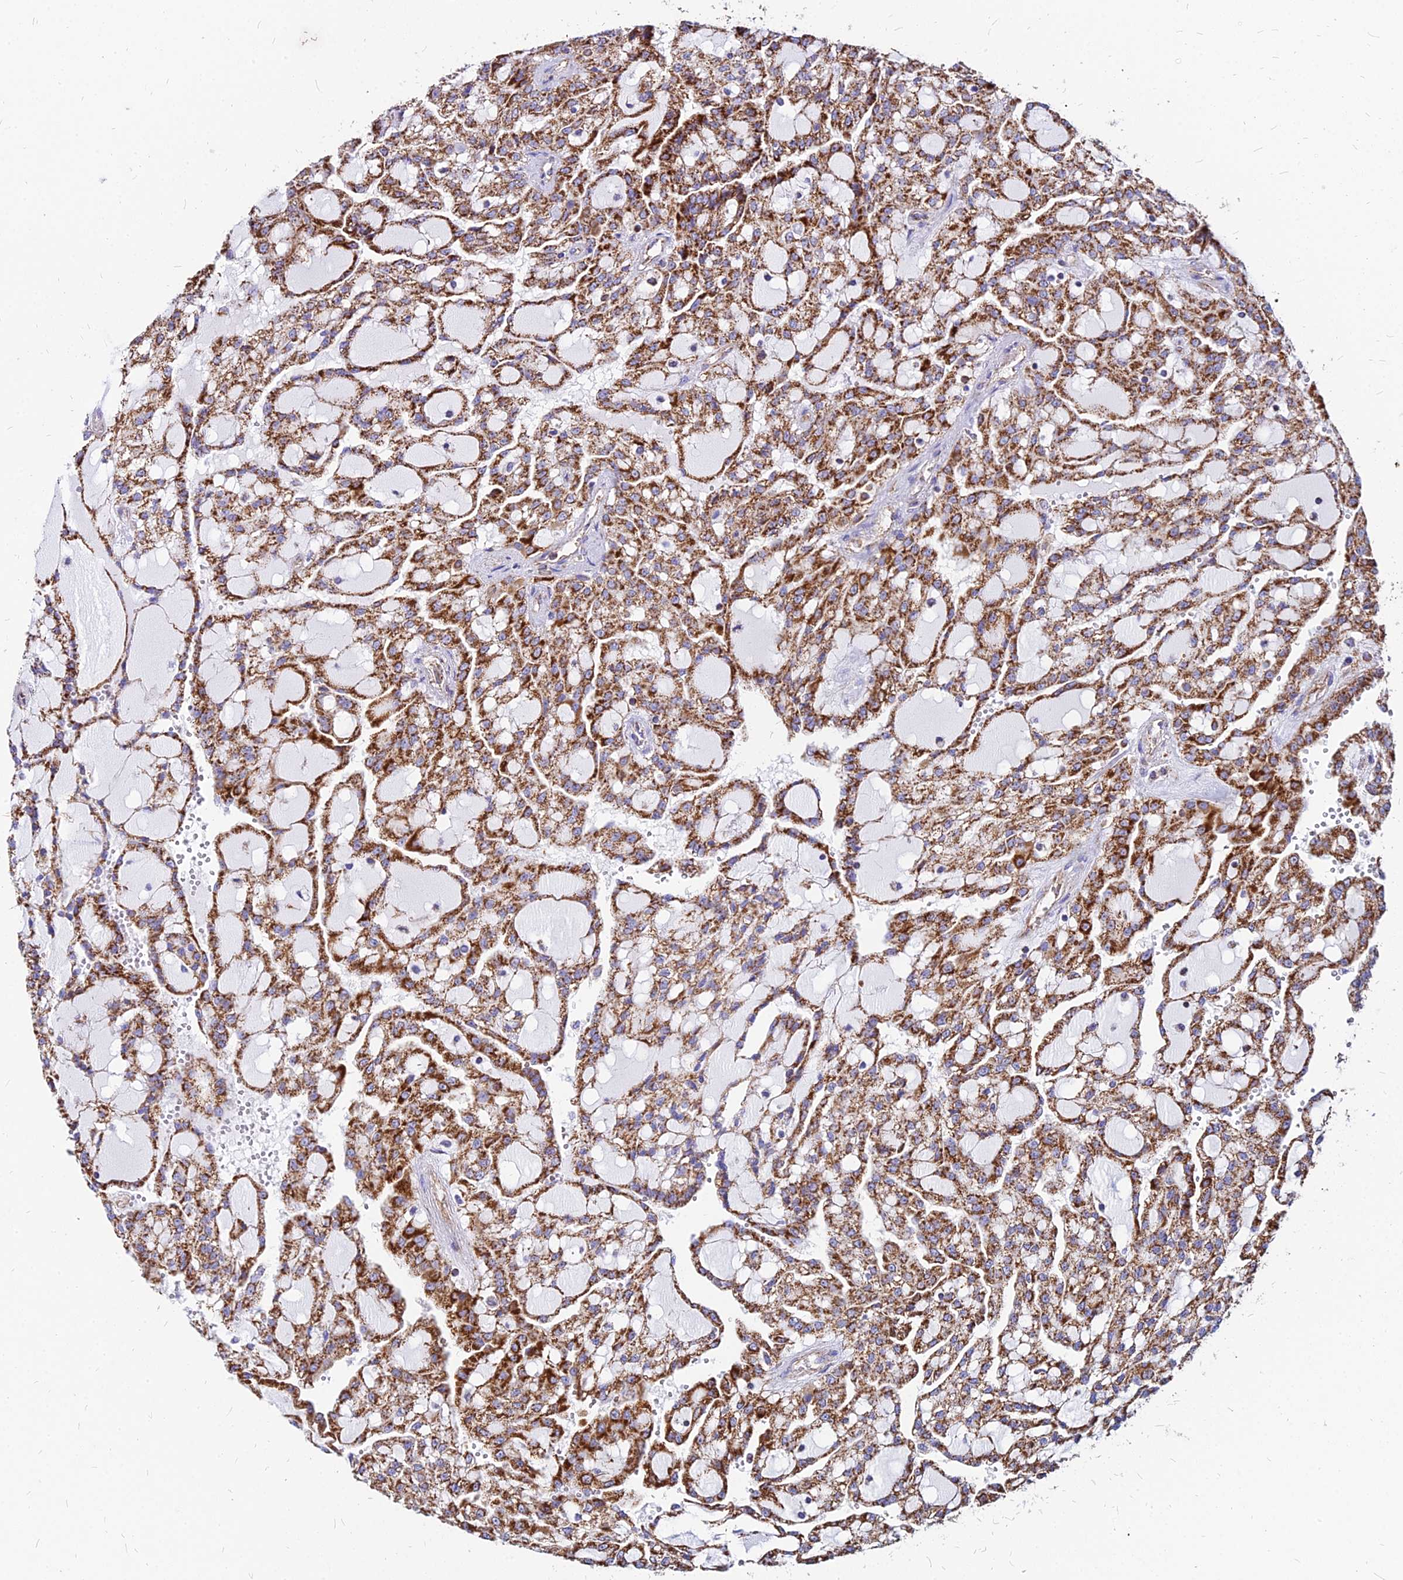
{"staining": {"intensity": "strong", "quantity": ">75%", "location": "cytoplasmic/membranous"}, "tissue": "renal cancer", "cell_type": "Tumor cells", "image_type": "cancer", "snomed": [{"axis": "morphology", "description": "Adenocarcinoma, NOS"}, {"axis": "topography", "description": "Kidney"}], "caption": "Renal cancer (adenocarcinoma) stained with a brown dye displays strong cytoplasmic/membranous positive staining in about >75% of tumor cells.", "gene": "DLD", "patient": {"sex": "male", "age": 63}}